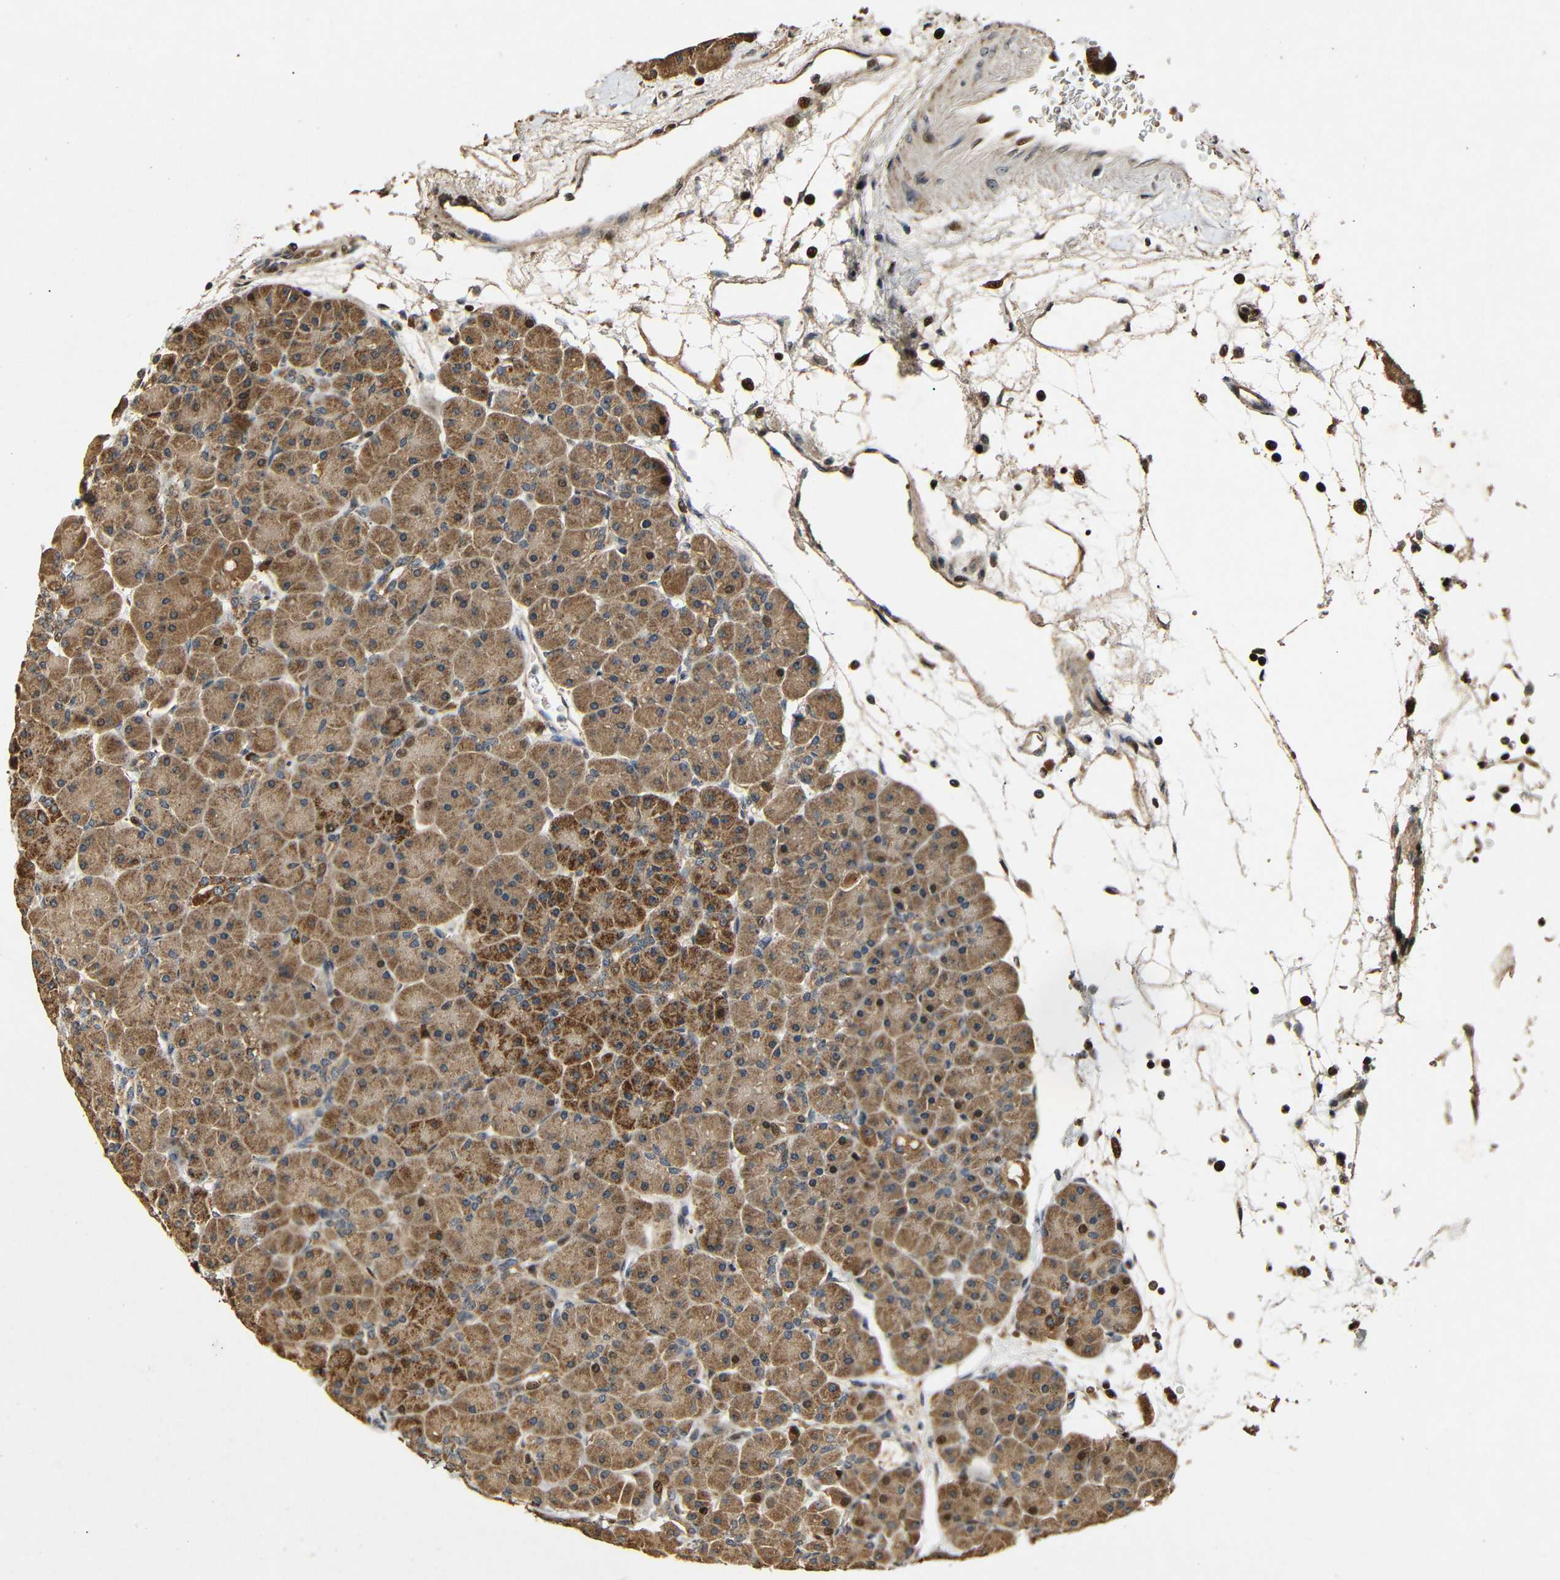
{"staining": {"intensity": "strong", "quantity": ">75%", "location": "cytoplasmic/membranous"}, "tissue": "pancreas", "cell_type": "Exocrine glandular cells", "image_type": "normal", "snomed": [{"axis": "morphology", "description": "Normal tissue, NOS"}, {"axis": "topography", "description": "Pancreas"}], "caption": "Immunohistochemistry histopathology image of unremarkable human pancreas stained for a protein (brown), which displays high levels of strong cytoplasmic/membranous staining in about >75% of exocrine glandular cells.", "gene": "KAZALD1", "patient": {"sex": "male", "age": 66}}